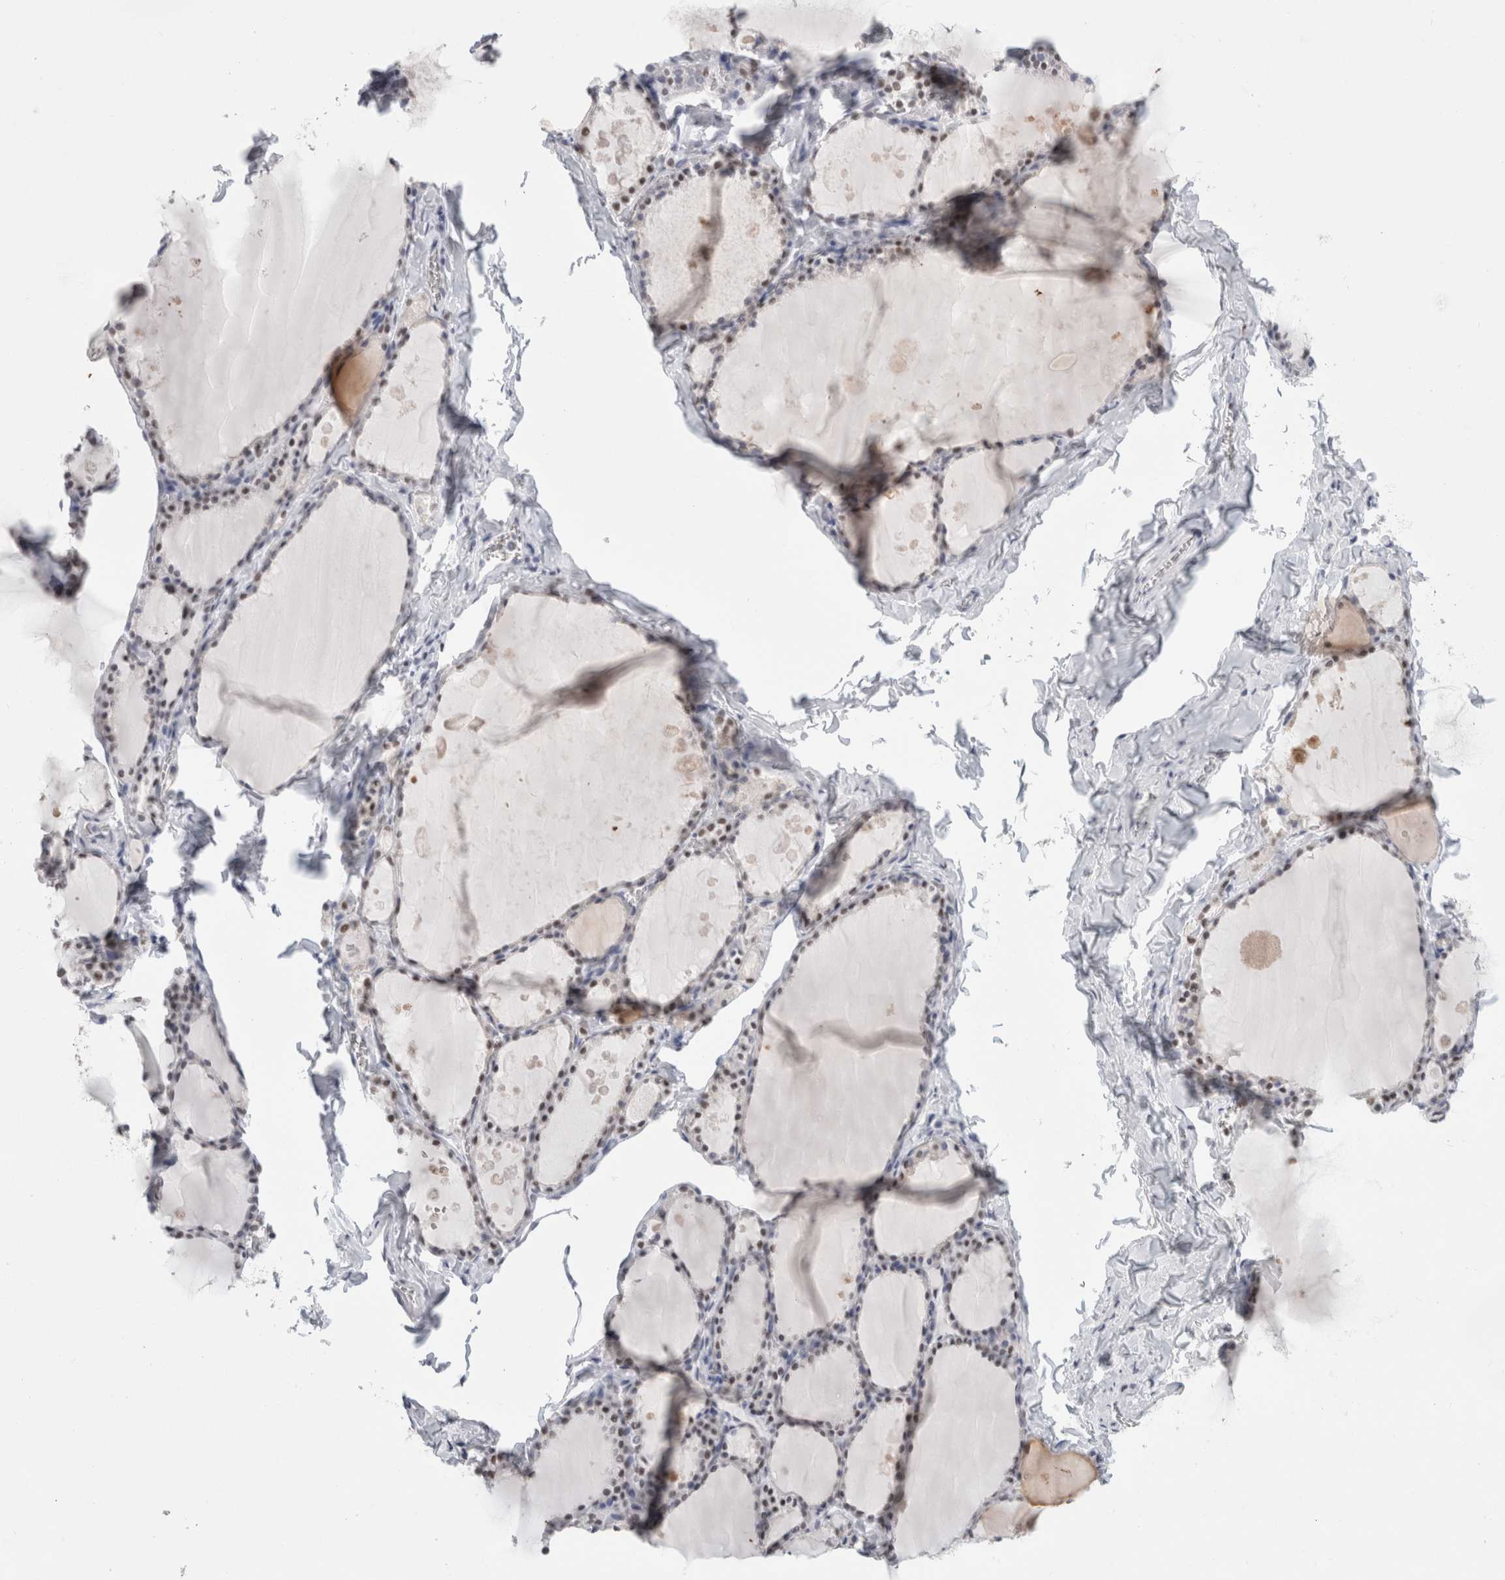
{"staining": {"intensity": "moderate", "quantity": "25%-75%", "location": "nuclear"}, "tissue": "thyroid gland", "cell_type": "Glandular cells", "image_type": "normal", "snomed": [{"axis": "morphology", "description": "Normal tissue, NOS"}, {"axis": "topography", "description": "Thyroid gland"}], "caption": "The image shows a brown stain indicating the presence of a protein in the nuclear of glandular cells in thyroid gland.", "gene": "SMARCC1", "patient": {"sex": "male", "age": 56}}